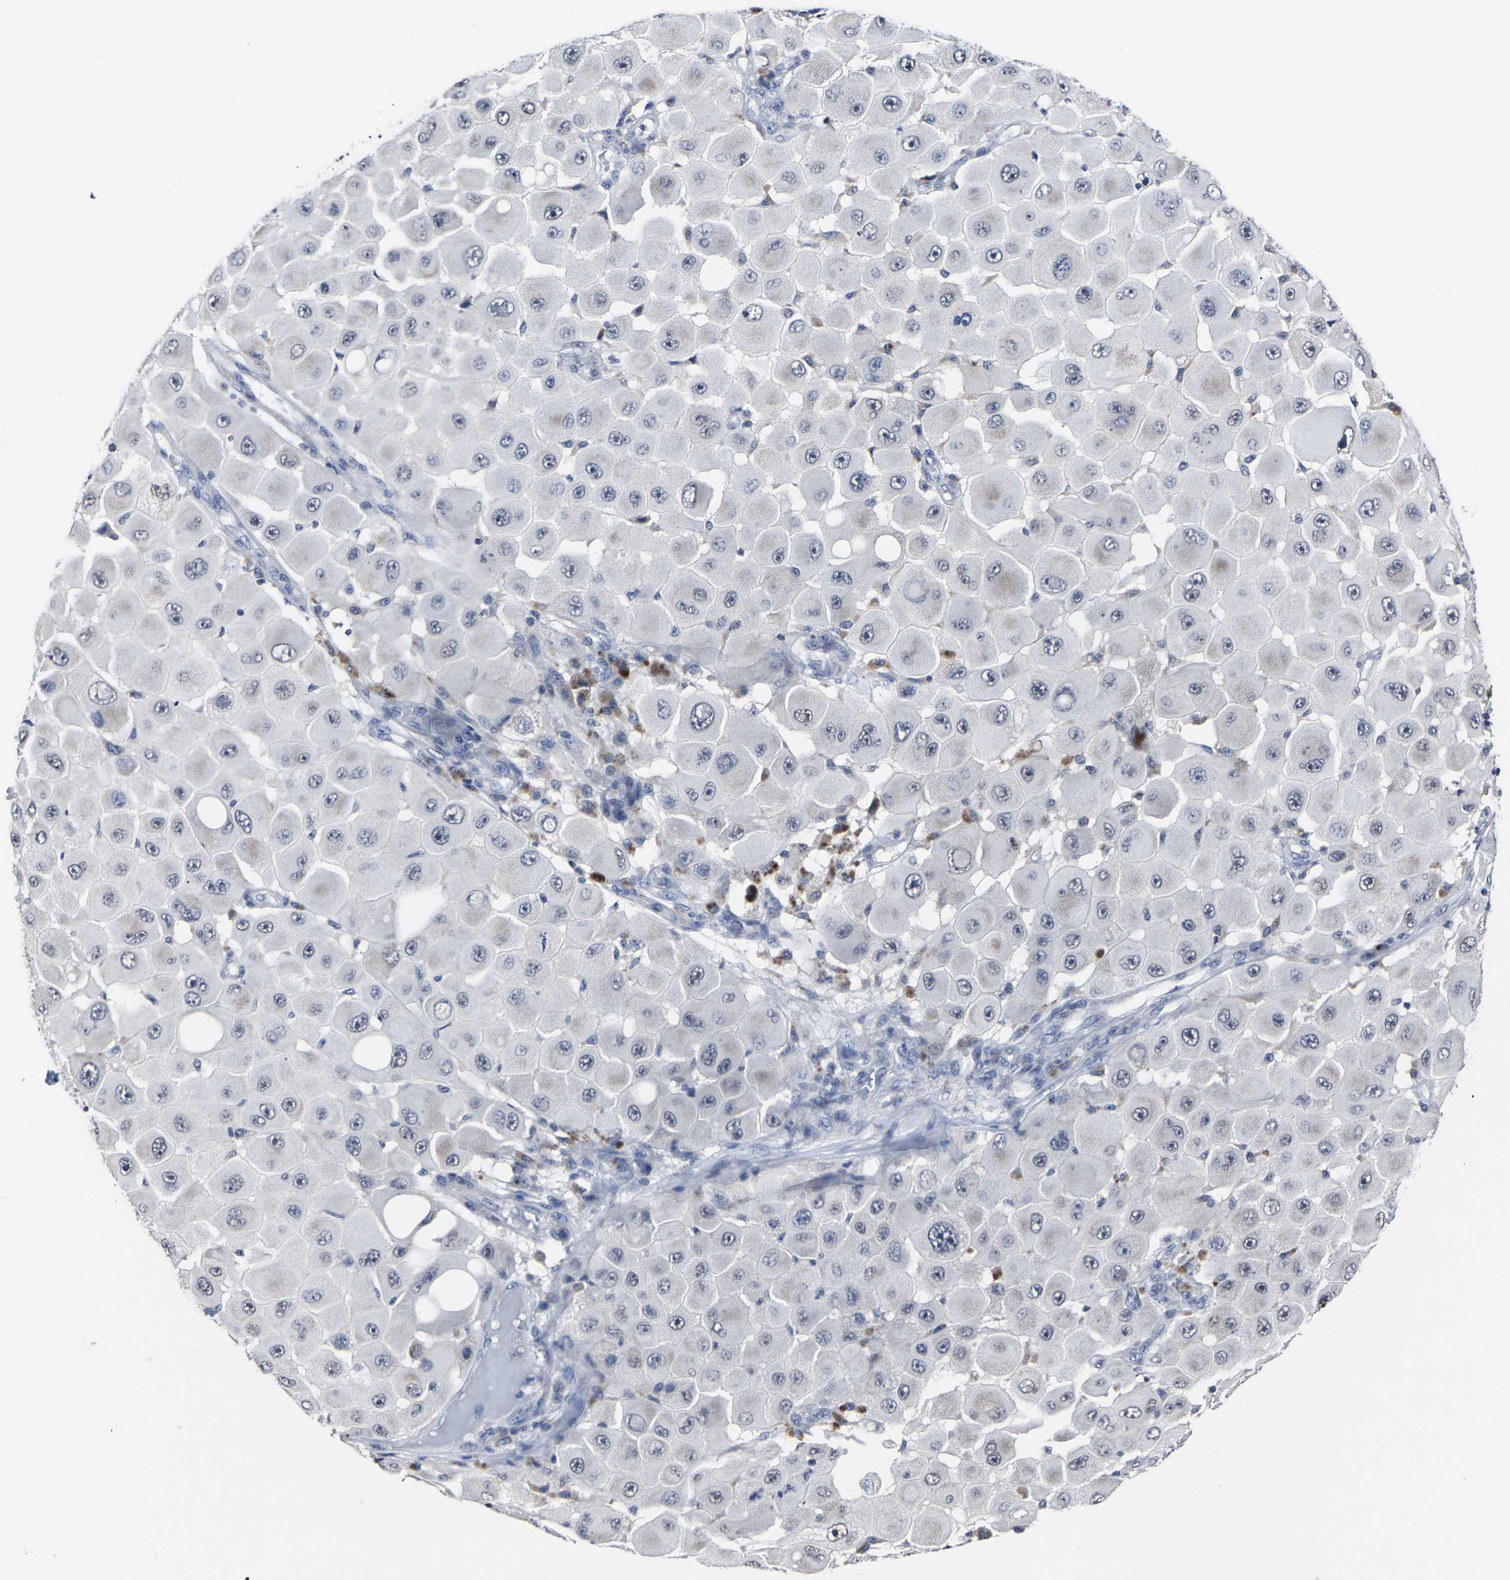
{"staining": {"intensity": "weak", "quantity": "<25%", "location": "cytoplasmic/membranous"}, "tissue": "melanoma", "cell_type": "Tumor cells", "image_type": "cancer", "snomed": [{"axis": "morphology", "description": "Malignant melanoma, NOS"}, {"axis": "topography", "description": "Skin"}], "caption": "An image of melanoma stained for a protein demonstrates no brown staining in tumor cells.", "gene": "MSANTD4", "patient": {"sex": "female", "age": 81}}